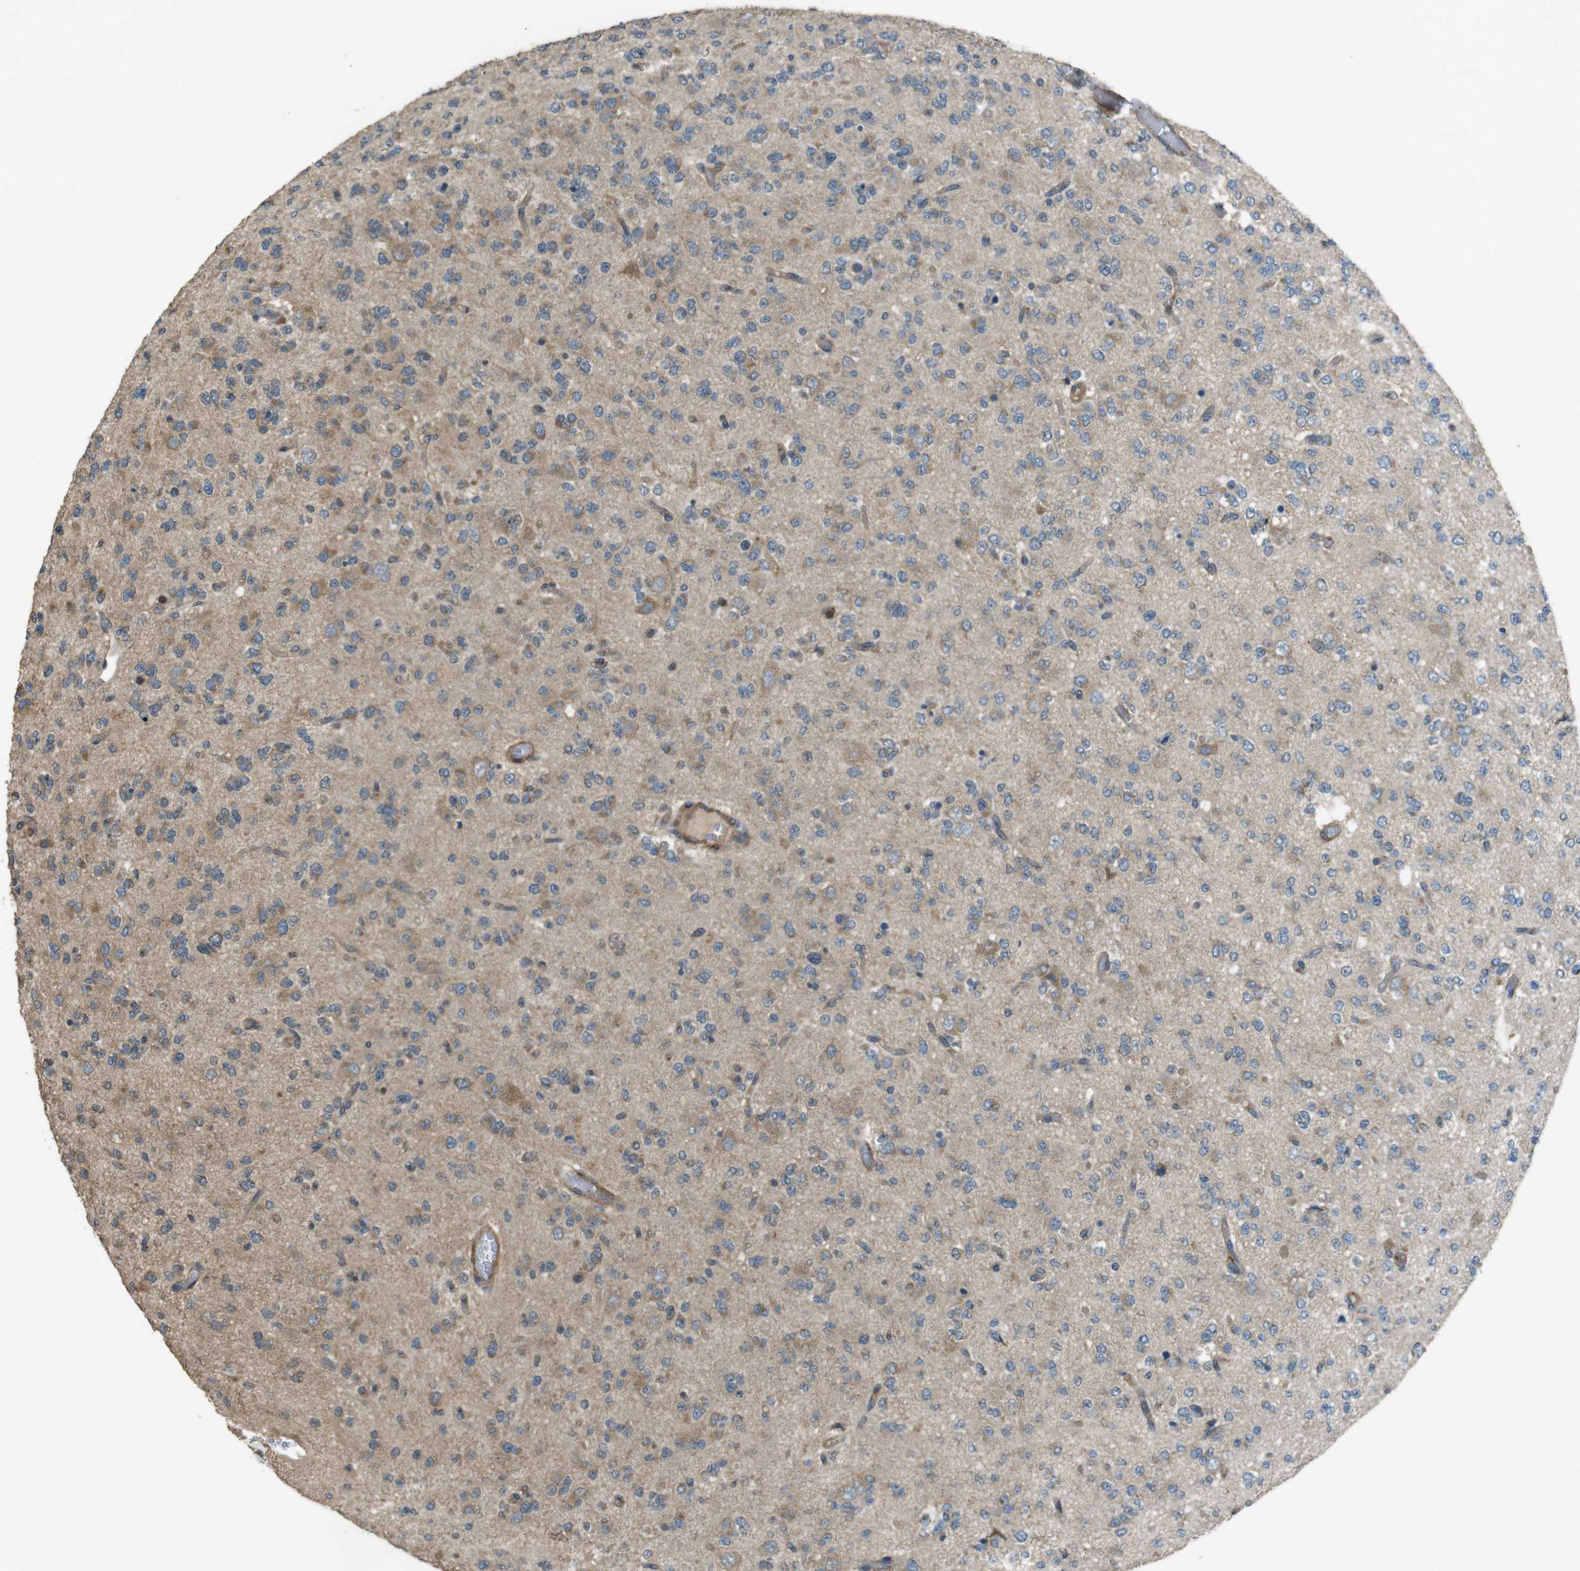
{"staining": {"intensity": "weak", "quantity": "25%-75%", "location": "cytoplasmic/membranous"}, "tissue": "glioma", "cell_type": "Tumor cells", "image_type": "cancer", "snomed": [{"axis": "morphology", "description": "Glioma, malignant, Low grade"}, {"axis": "topography", "description": "Brain"}], "caption": "IHC image of neoplastic tissue: human malignant low-grade glioma stained using IHC shows low levels of weak protein expression localized specifically in the cytoplasmic/membranous of tumor cells, appearing as a cytoplasmic/membranous brown color.", "gene": "FUT2", "patient": {"sex": "male", "age": 38}}